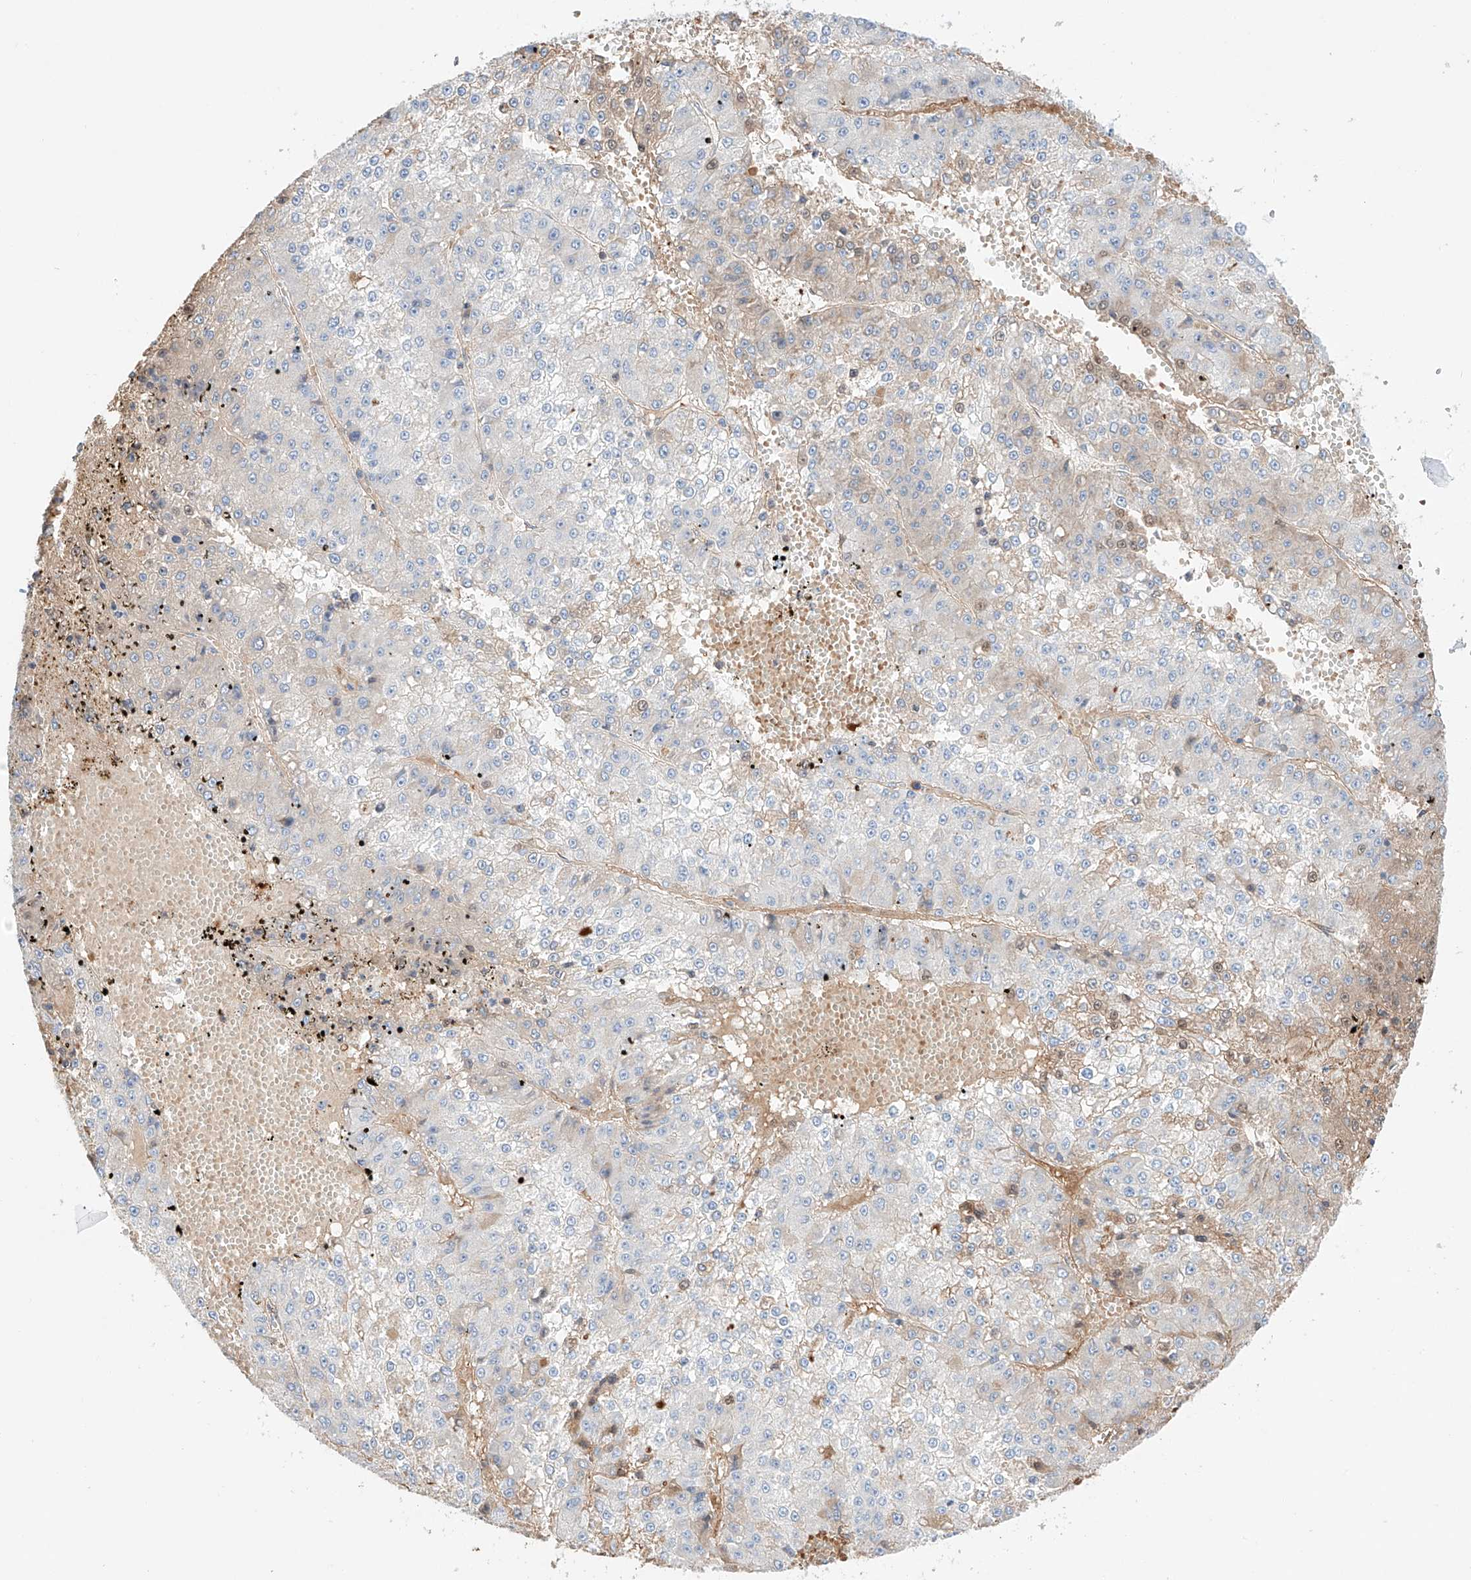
{"staining": {"intensity": "negative", "quantity": "none", "location": "none"}, "tissue": "liver cancer", "cell_type": "Tumor cells", "image_type": "cancer", "snomed": [{"axis": "morphology", "description": "Carcinoma, Hepatocellular, NOS"}, {"axis": "topography", "description": "Liver"}], "caption": "There is no significant staining in tumor cells of liver hepatocellular carcinoma.", "gene": "PGGT1B", "patient": {"sex": "female", "age": 73}}